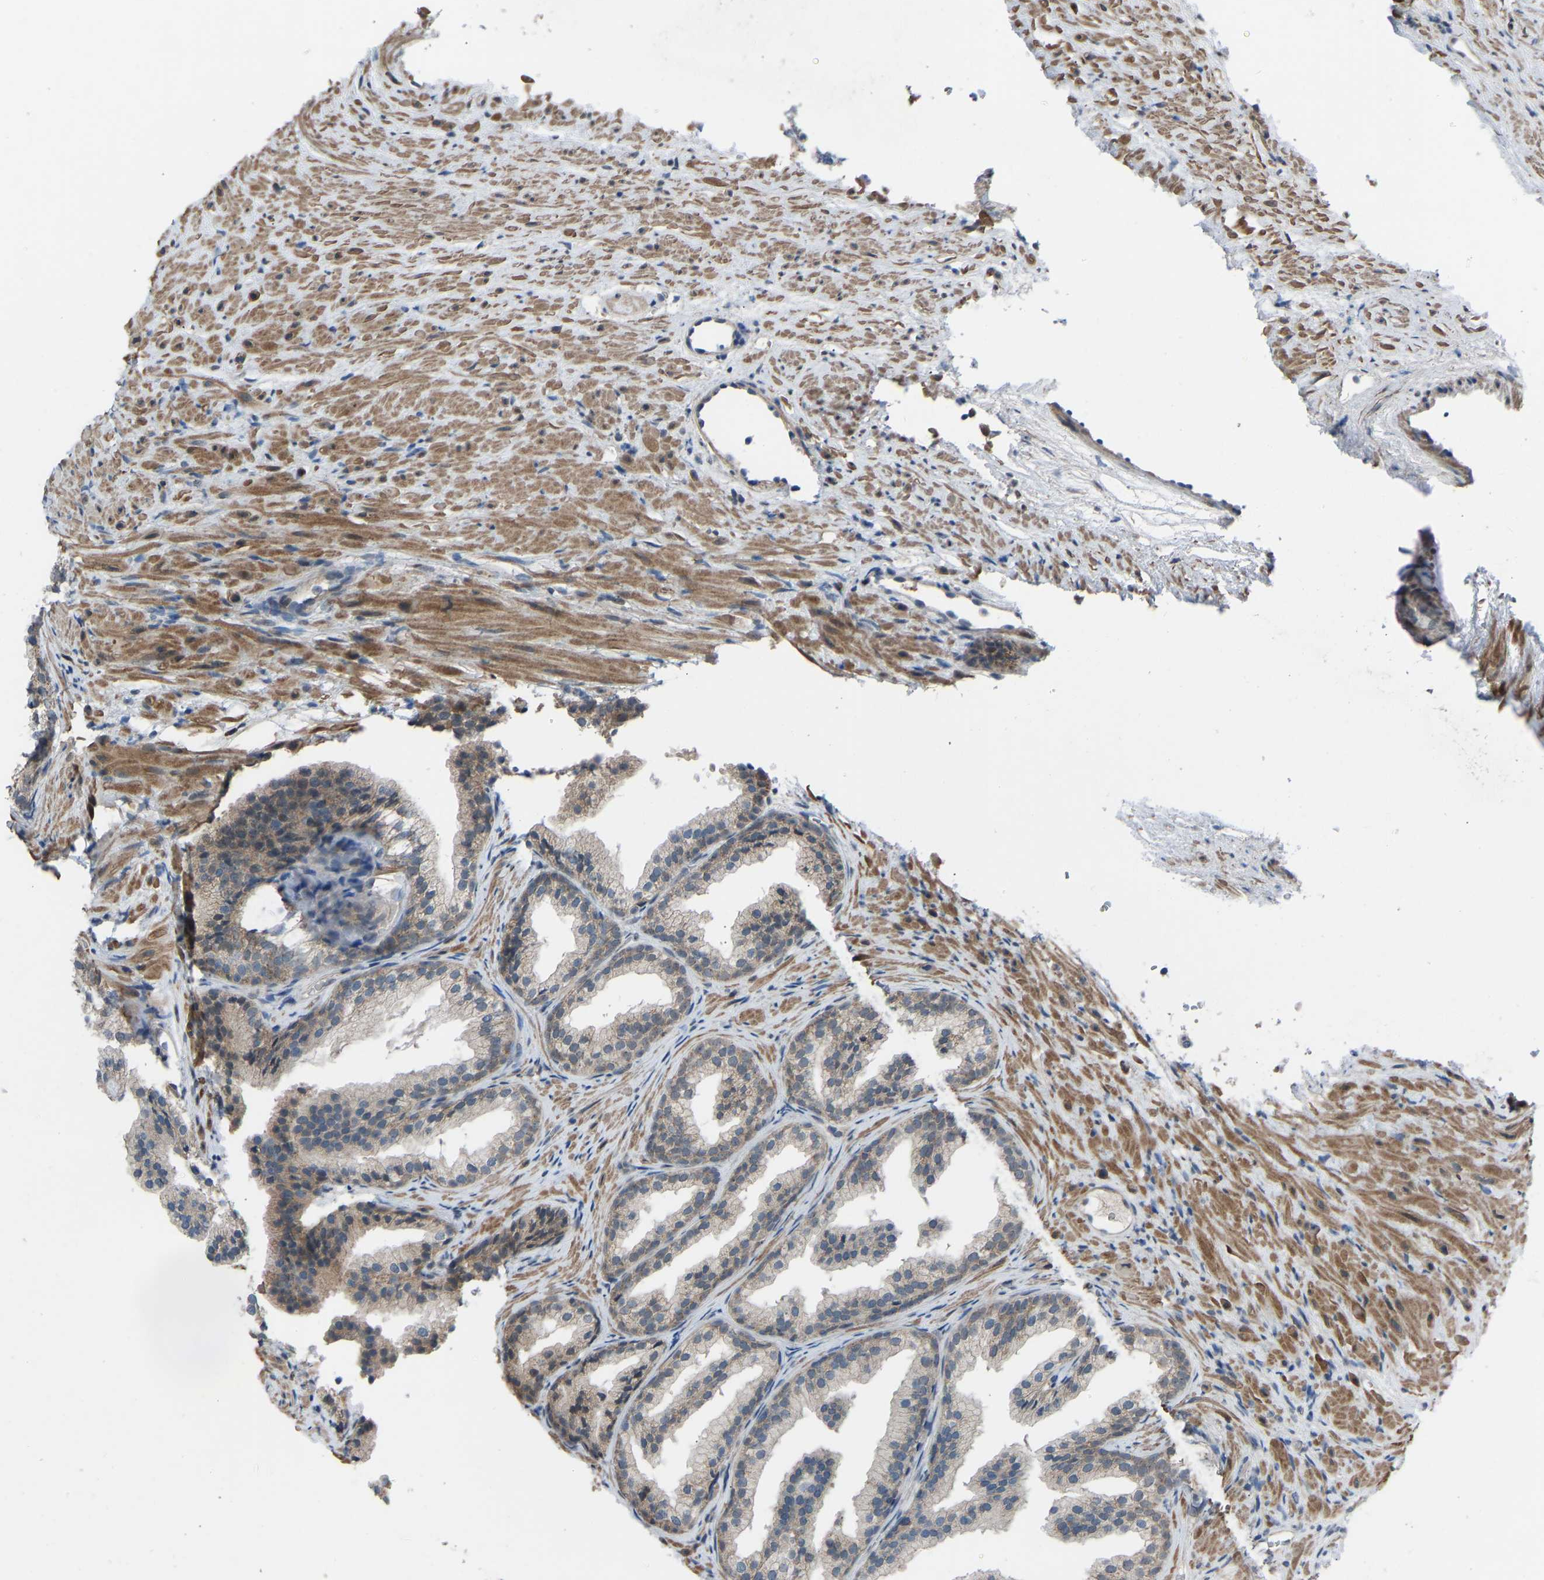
{"staining": {"intensity": "moderate", "quantity": "25%-75%", "location": "cytoplasmic/membranous"}, "tissue": "prostate", "cell_type": "Glandular cells", "image_type": "normal", "snomed": [{"axis": "morphology", "description": "Normal tissue, NOS"}, {"axis": "topography", "description": "Prostate"}], "caption": "High-power microscopy captured an immunohistochemistry histopathology image of normal prostate, revealing moderate cytoplasmic/membranous staining in approximately 25%-75% of glandular cells. Nuclei are stained in blue.", "gene": "CDK2AP1", "patient": {"sex": "male", "age": 76}}